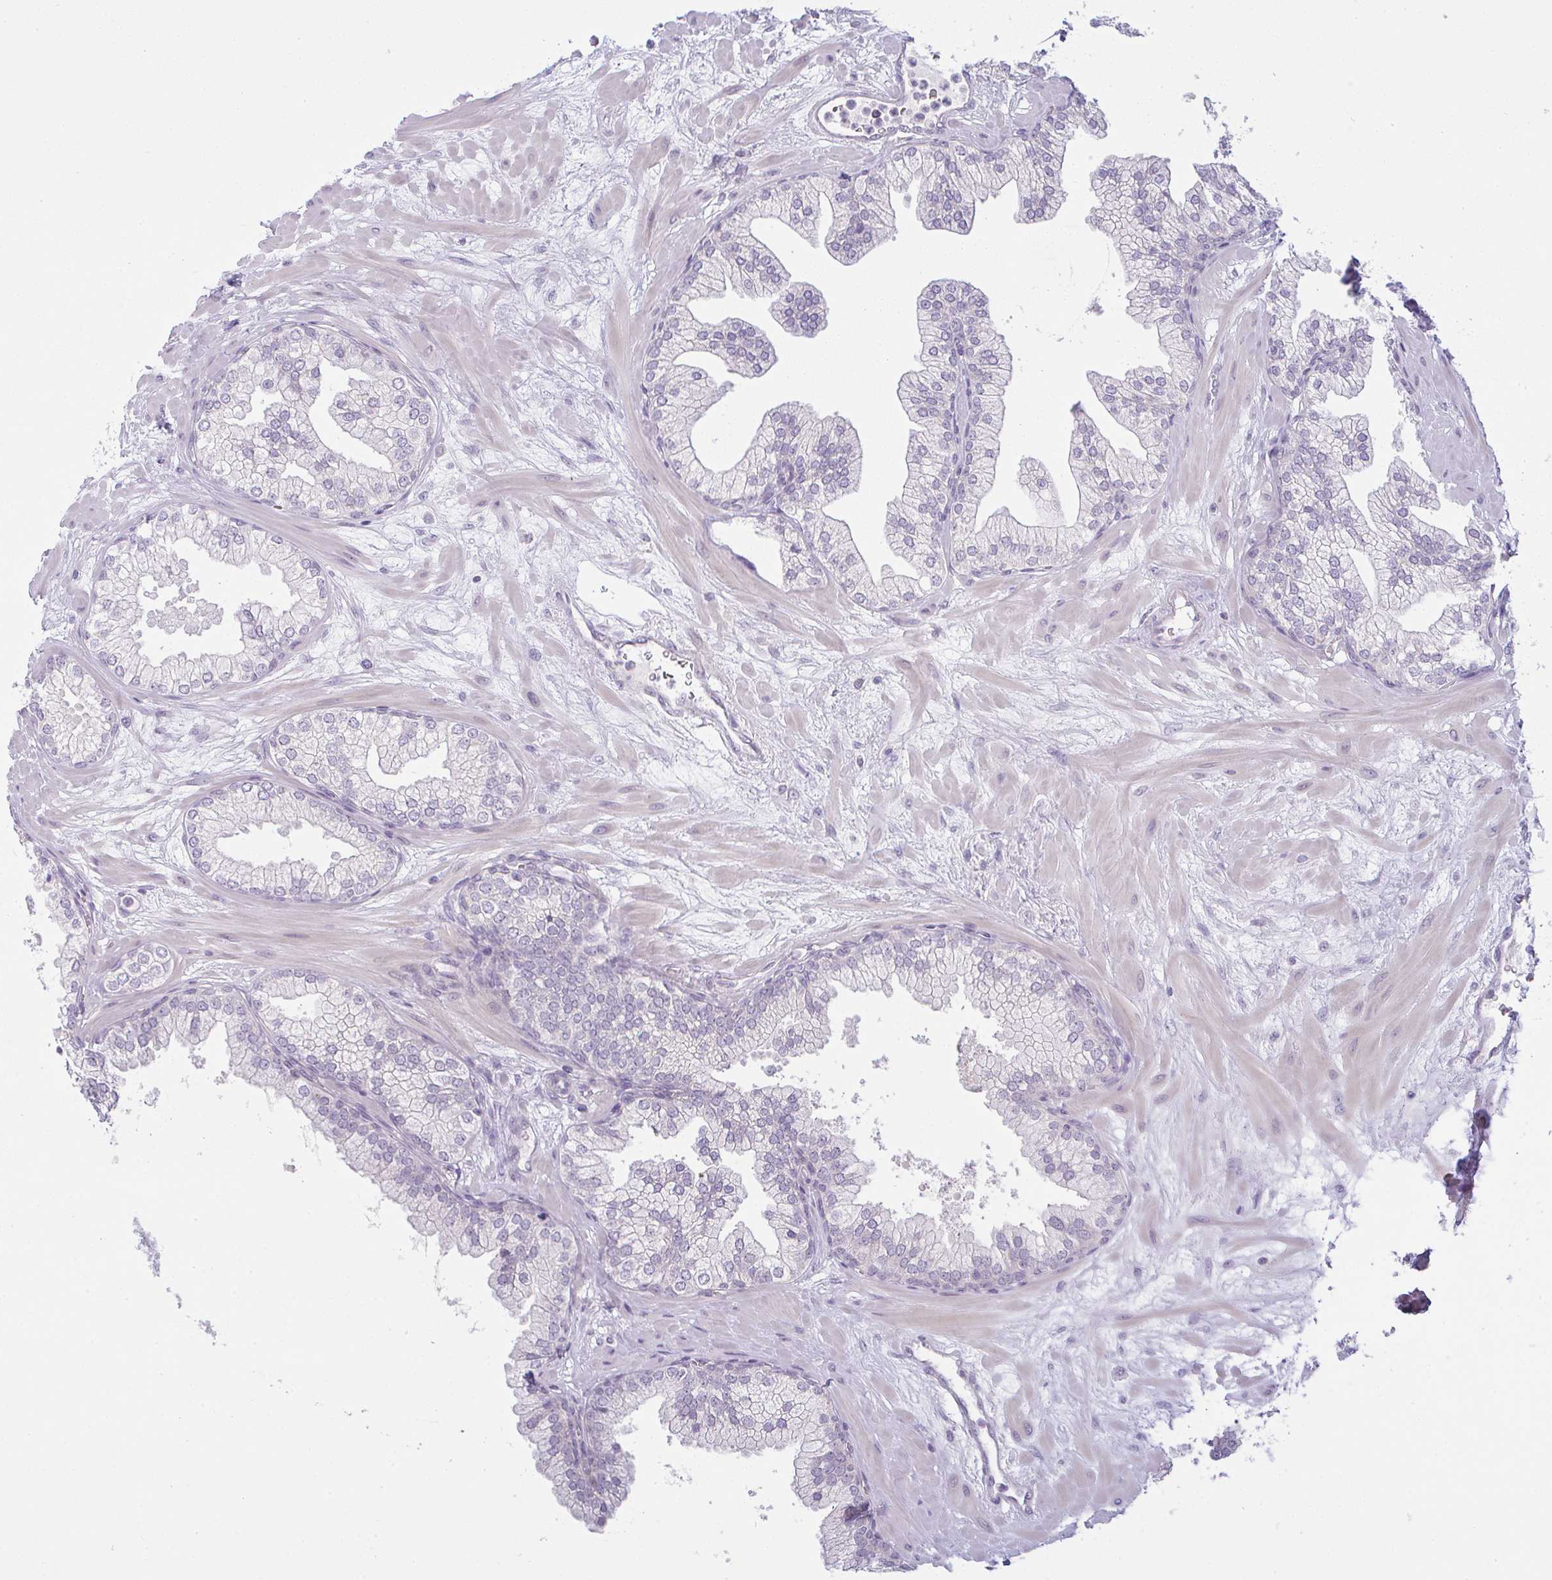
{"staining": {"intensity": "negative", "quantity": "none", "location": "none"}, "tissue": "prostate", "cell_type": "Glandular cells", "image_type": "normal", "snomed": [{"axis": "morphology", "description": "Normal tissue, NOS"}, {"axis": "topography", "description": "Prostate"}, {"axis": "topography", "description": "Peripheral nerve tissue"}], "caption": "Image shows no significant protein expression in glandular cells of unremarkable prostate.", "gene": "CSE1L", "patient": {"sex": "male", "age": 61}}